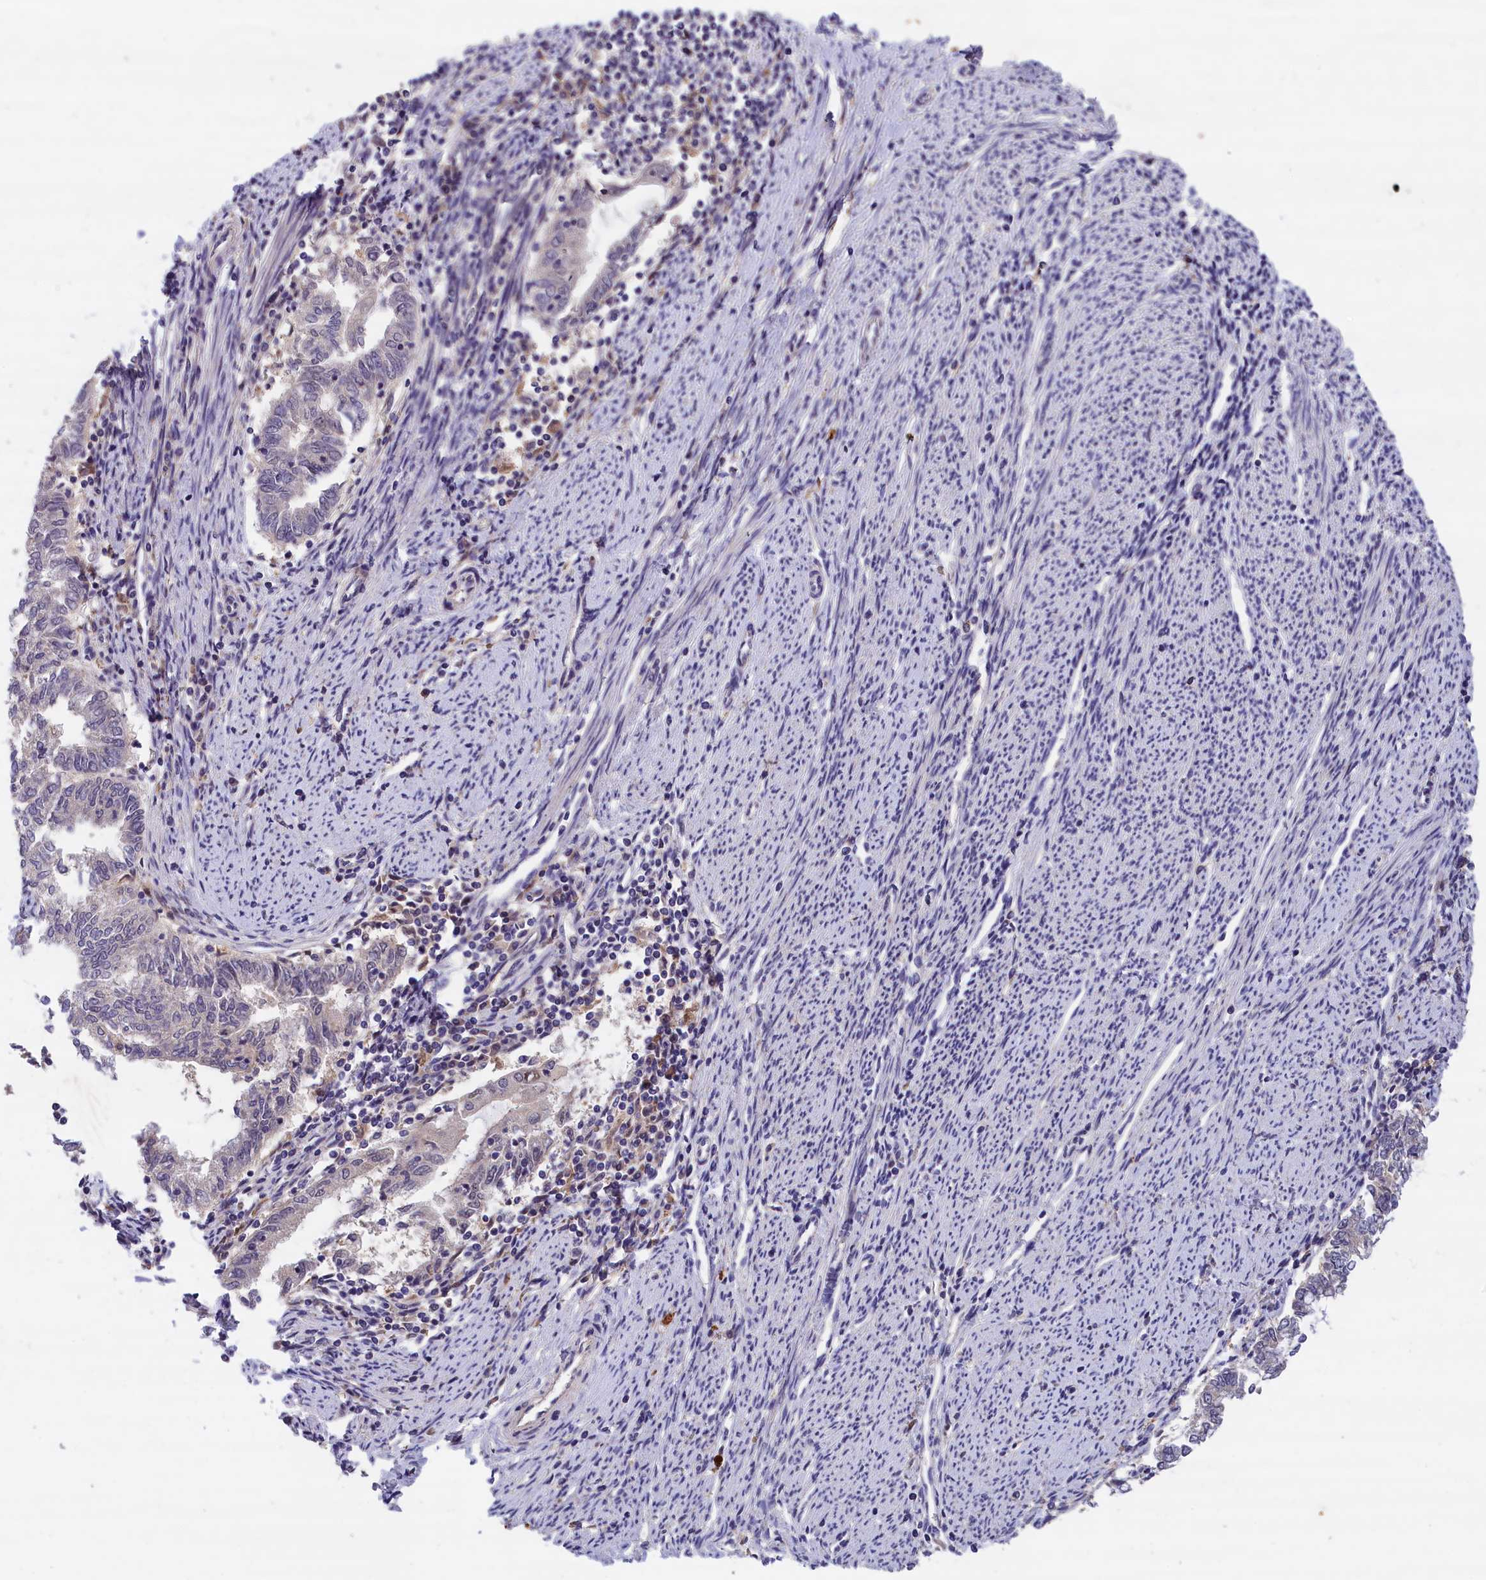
{"staining": {"intensity": "negative", "quantity": "none", "location": "none"}, "tissue": "endometrial cancer", "cell_type": "Tumor cells", "image_type": "cancer", "snomed": [{"axis": "morphology", "description": "Adenocarcinoma, NOS"}, {"axis": "topography", "description": "Endometrium"}], "caption": "An immunohistochemistry photomicrograph of adenocarcinoma (endometrial) is shown. There is no staining in tumor cells of adenocarcinoma (endometrial). Nuclei are stained in blue.", "gene": "NAIP", "patient": {"sex": "female", "age": 79}}